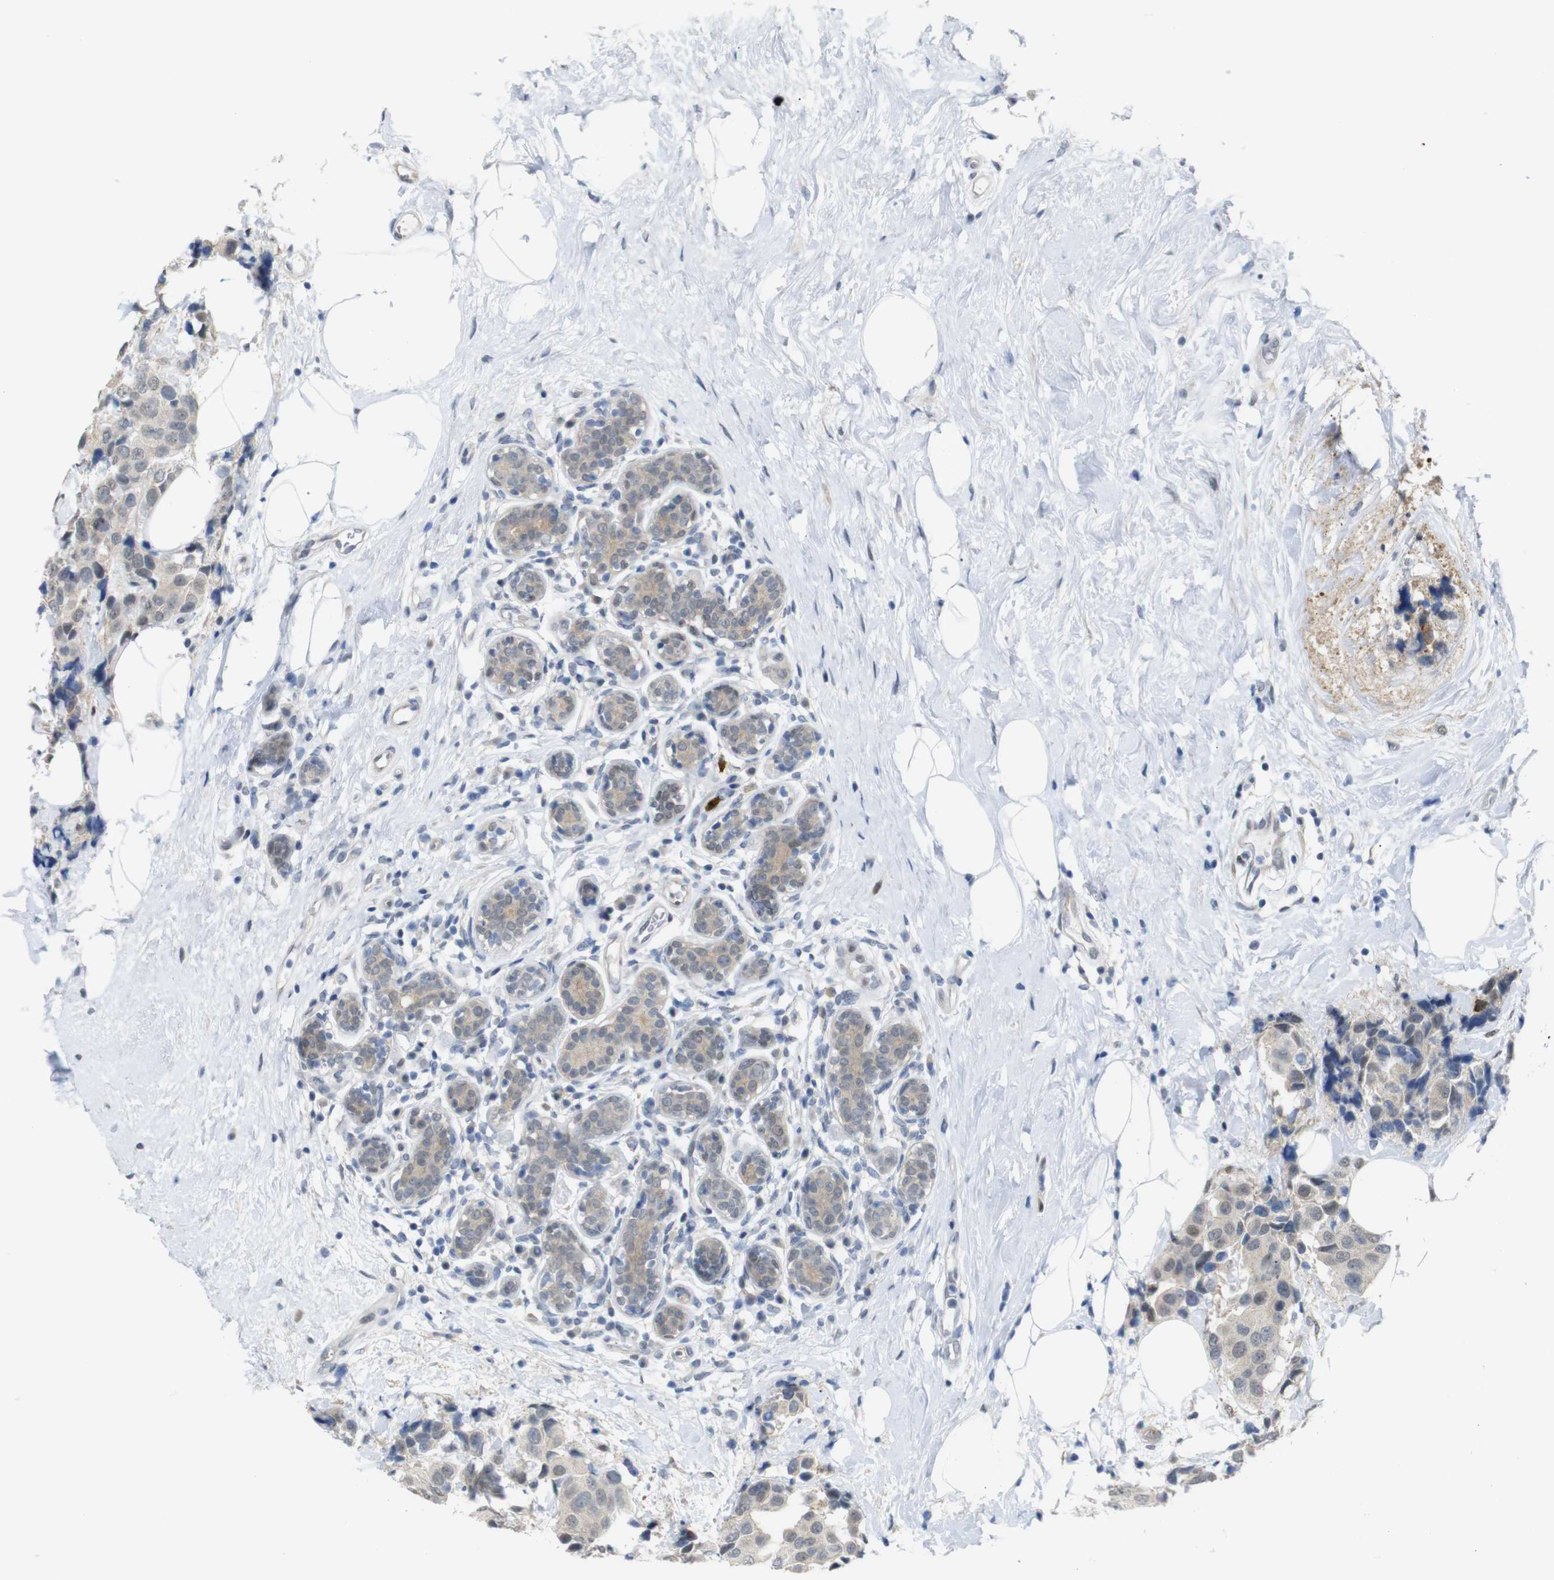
{"staining": {"intensity": "moderate", "quantity": "<25%", "location": "cytoplasmic/membranous"}, "tissue": "breast cancer", "cell_type": "Tumor cells", "image_type": "cancer", "snomed": [{"axis": "morphology", "description": "Normal tissue, NOS"}, {"axis": "morphology", "description": "Duct carcinoma"}, {"axis": "topography", "description": "Breast"}], "caption": "IHC photomicrograph of breast invasive ductal carcinoma stained for a protein (brown), which reveals low levels of moderate cytoplasmic/membranous expression in about <25% of tumor cells.", "gene": "GPR158", "patient": {"sex": "female", "age": 39}}